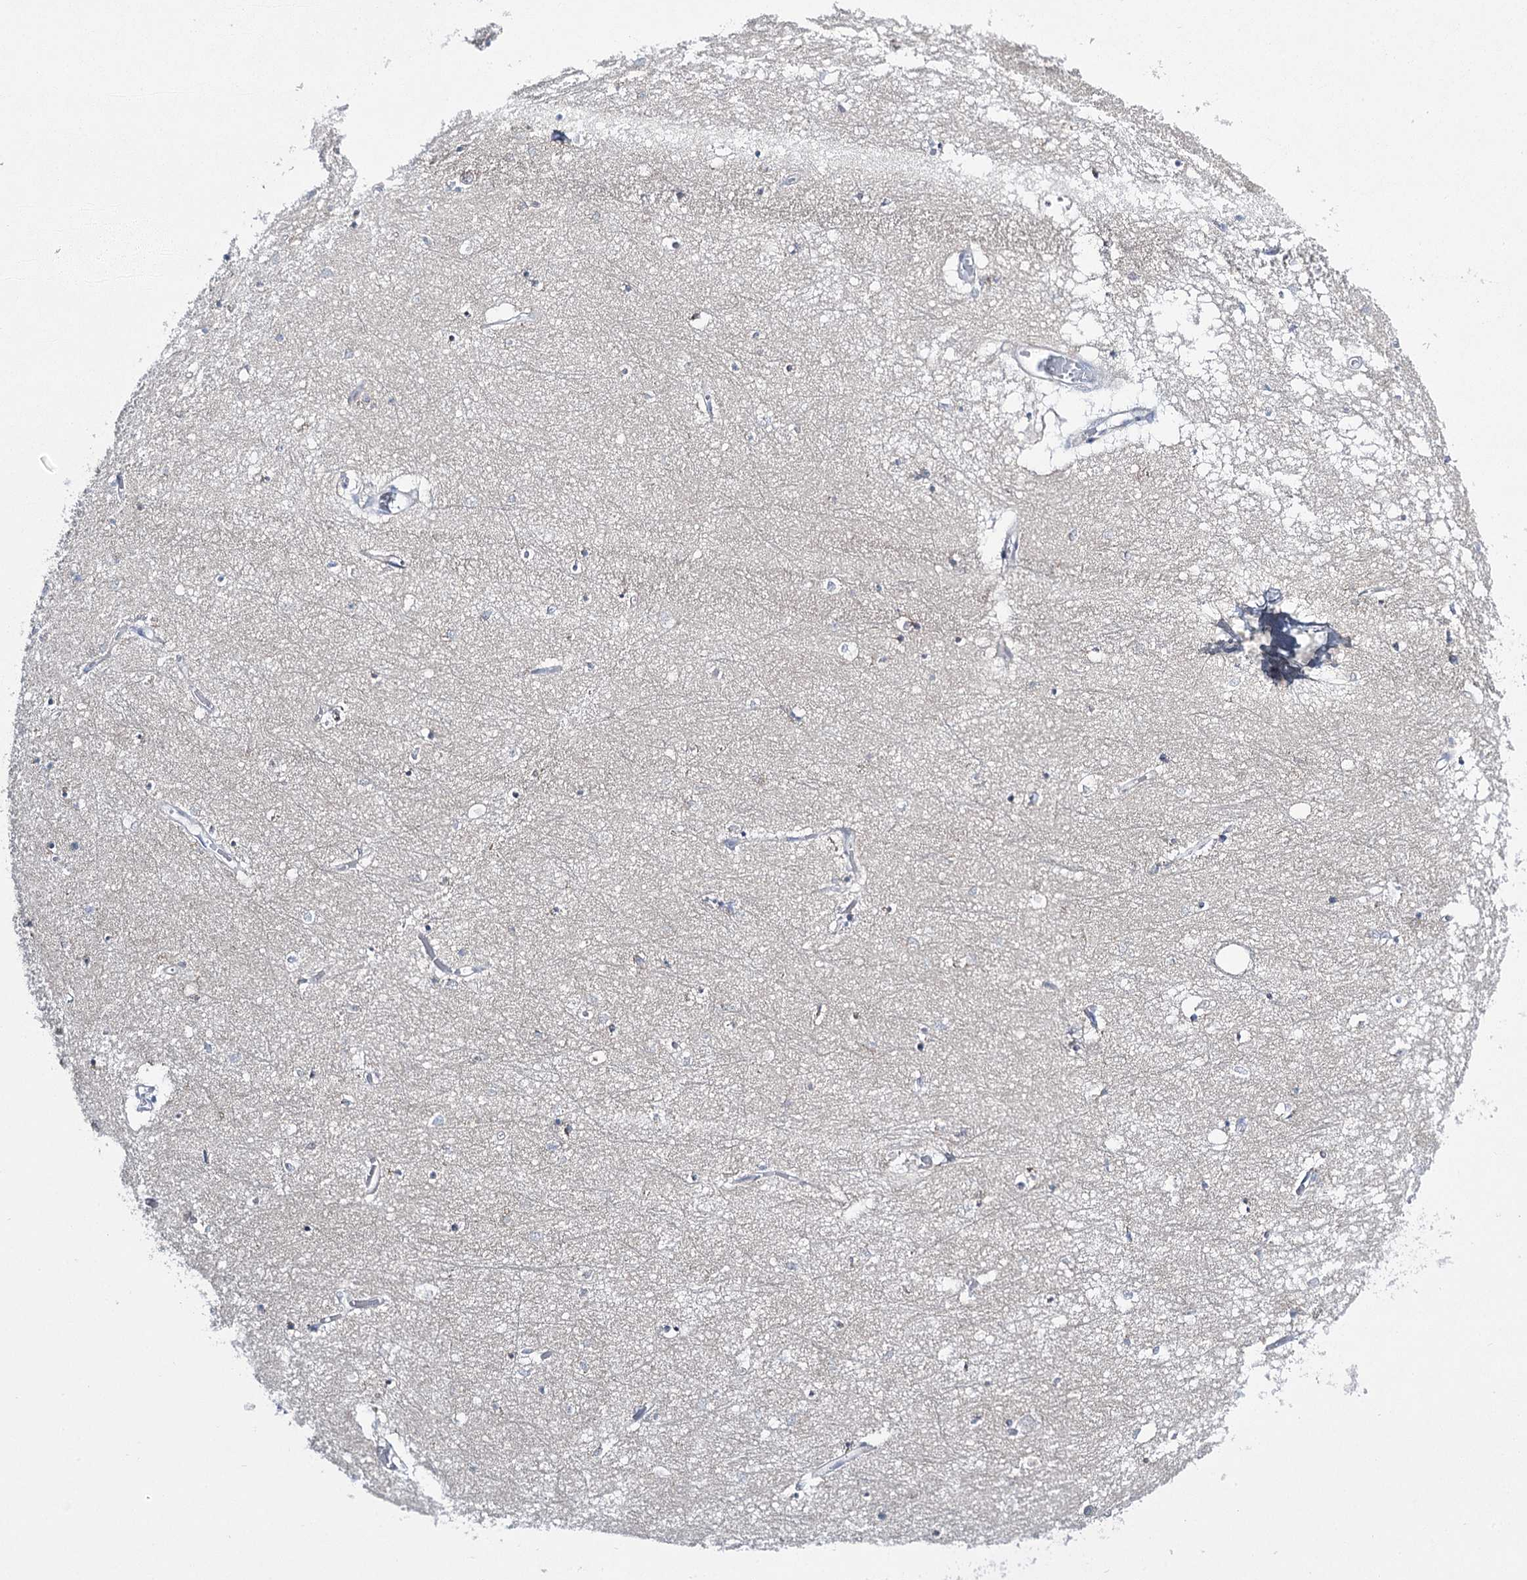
{"staining": {"intensity": "negative", "quantity": "none", "location": "none"}, "tissue": "hippocampus", "cell_type": "Glial cells", "image_type": "normal", "snomed": [{"axis": "morphology", "description": "Normal tissue, NOS"}, {"axis": "topography", "description": "Hippocampus"}], "caption": "Image shows no significant protein positivity in glial cells of benign hippocampus.", "gene": "CCDC88A", "patient": {"sex": "male", "age": 70}}